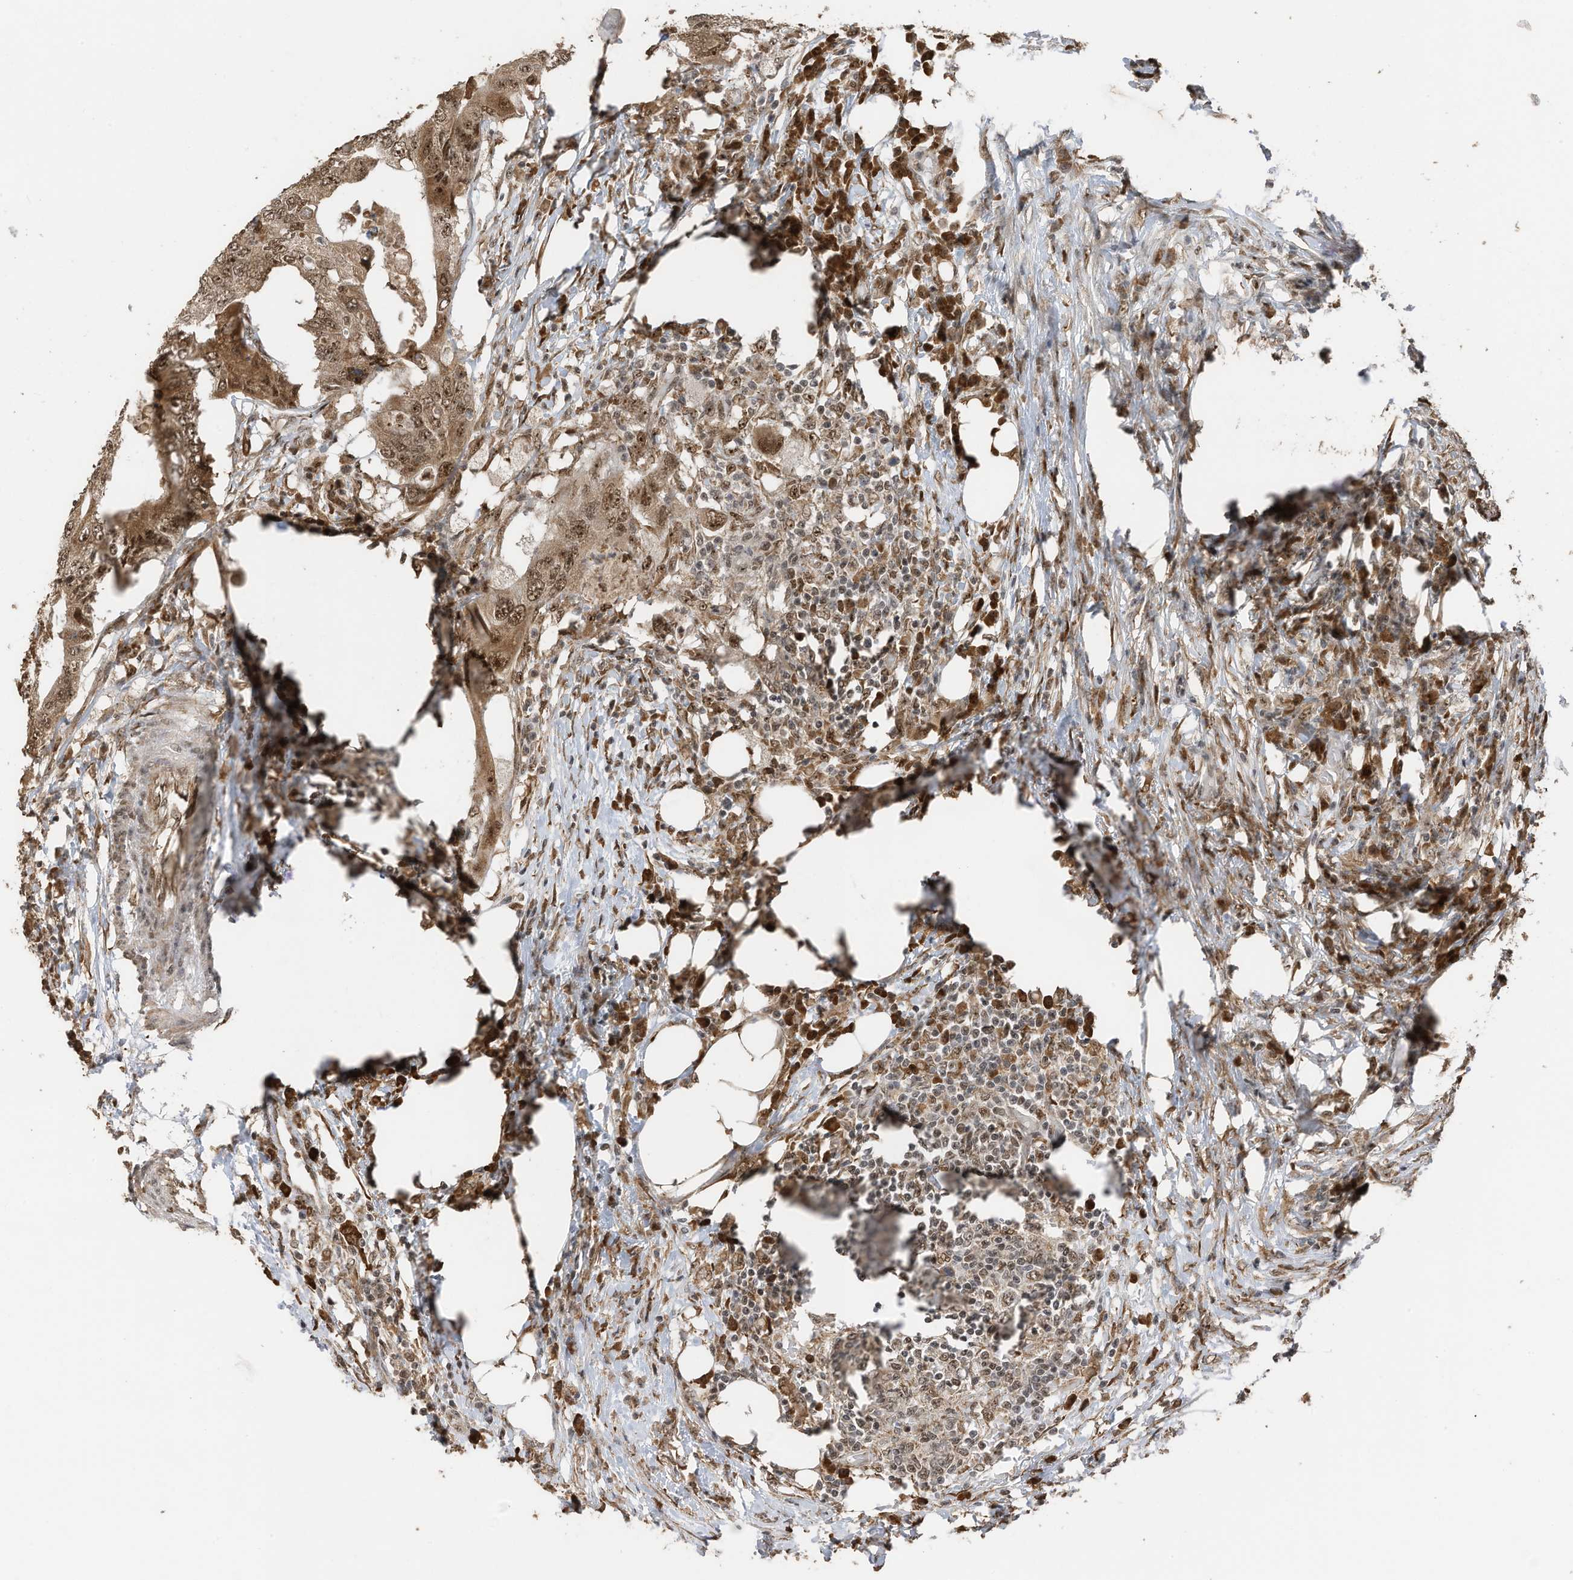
{"staining": {"intensity": "moderate", "quantity": ">75%", "location": "cytoplasmic/membranous,nuclear"}, "tissue": "colorectal cancer", "cell_type": "Tumor cells", "image_type": "cancer", "snomed": [{"axis": "morphology", "description": "Adenocarcinoma, NOS"}, {"axis": "topography", "description": "Colon"}], "caption": "The micrograph reveals a brown stain indicating the presence of a protein in the cytoplasmic/membranous and nuclear of tumor cells in adenocarcinoma (colorectal).", "gene": "ERLEC1", "patient": {"sex": "male", "age": 71}}